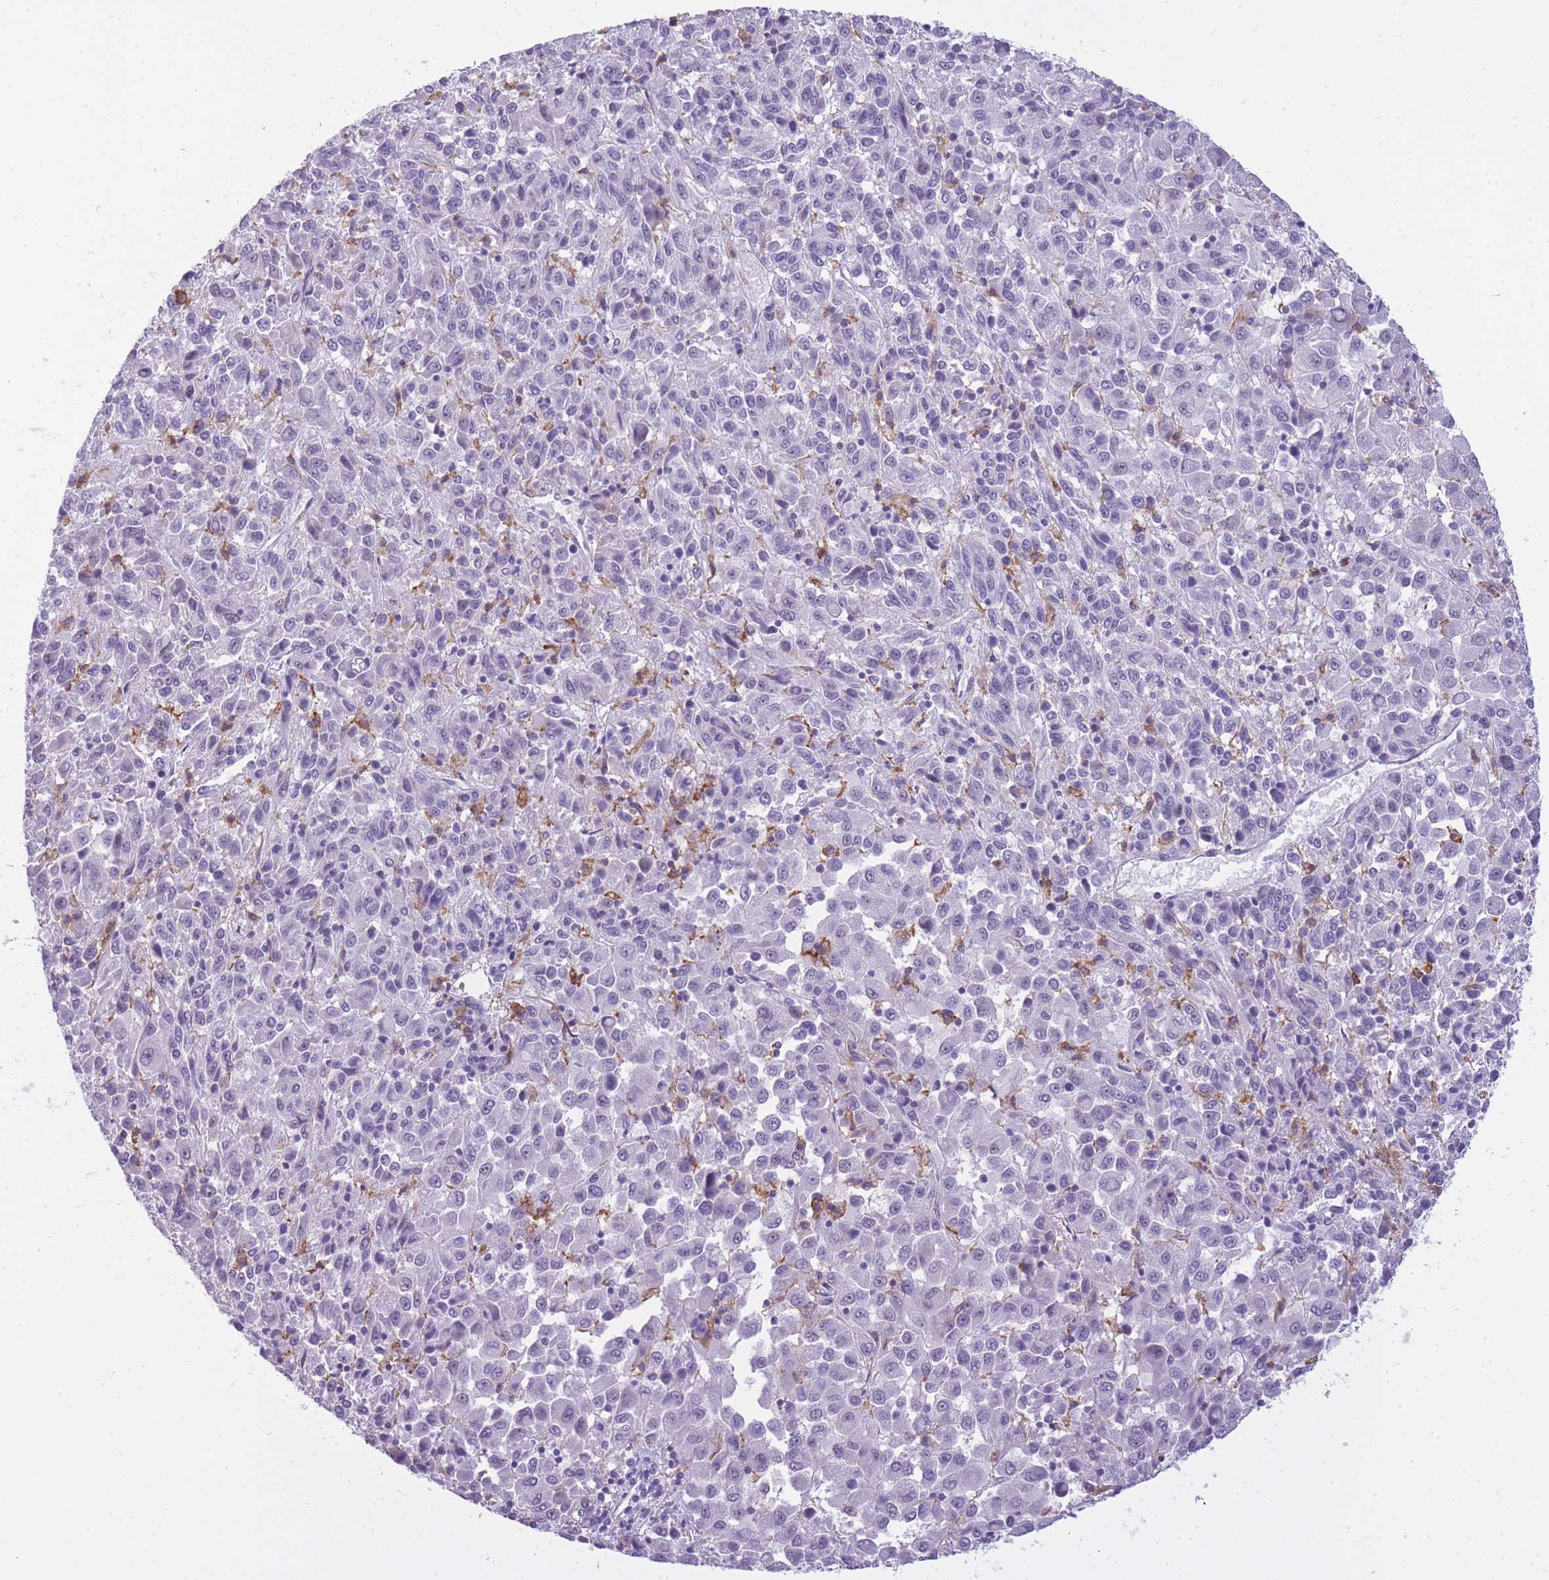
{"staining": {"intensity": "negative", "quantity": "none", "location": "none"}, "tissue": "melanoma", "cell_type": "Tumor cells", "image_type": "cancer", "snomed": [{"axis": "morphology", "description": "Malignant melanoma, Metastatic site"}, {"axis": "topography", "description": "Lung"}], "caption": "The IHC photomicrograph has no significant staining in tumor cells of malignant melanoma (metastatic site) tissue.", "gene": "RADX", "patient": {"sex": "male", "age": 64}}